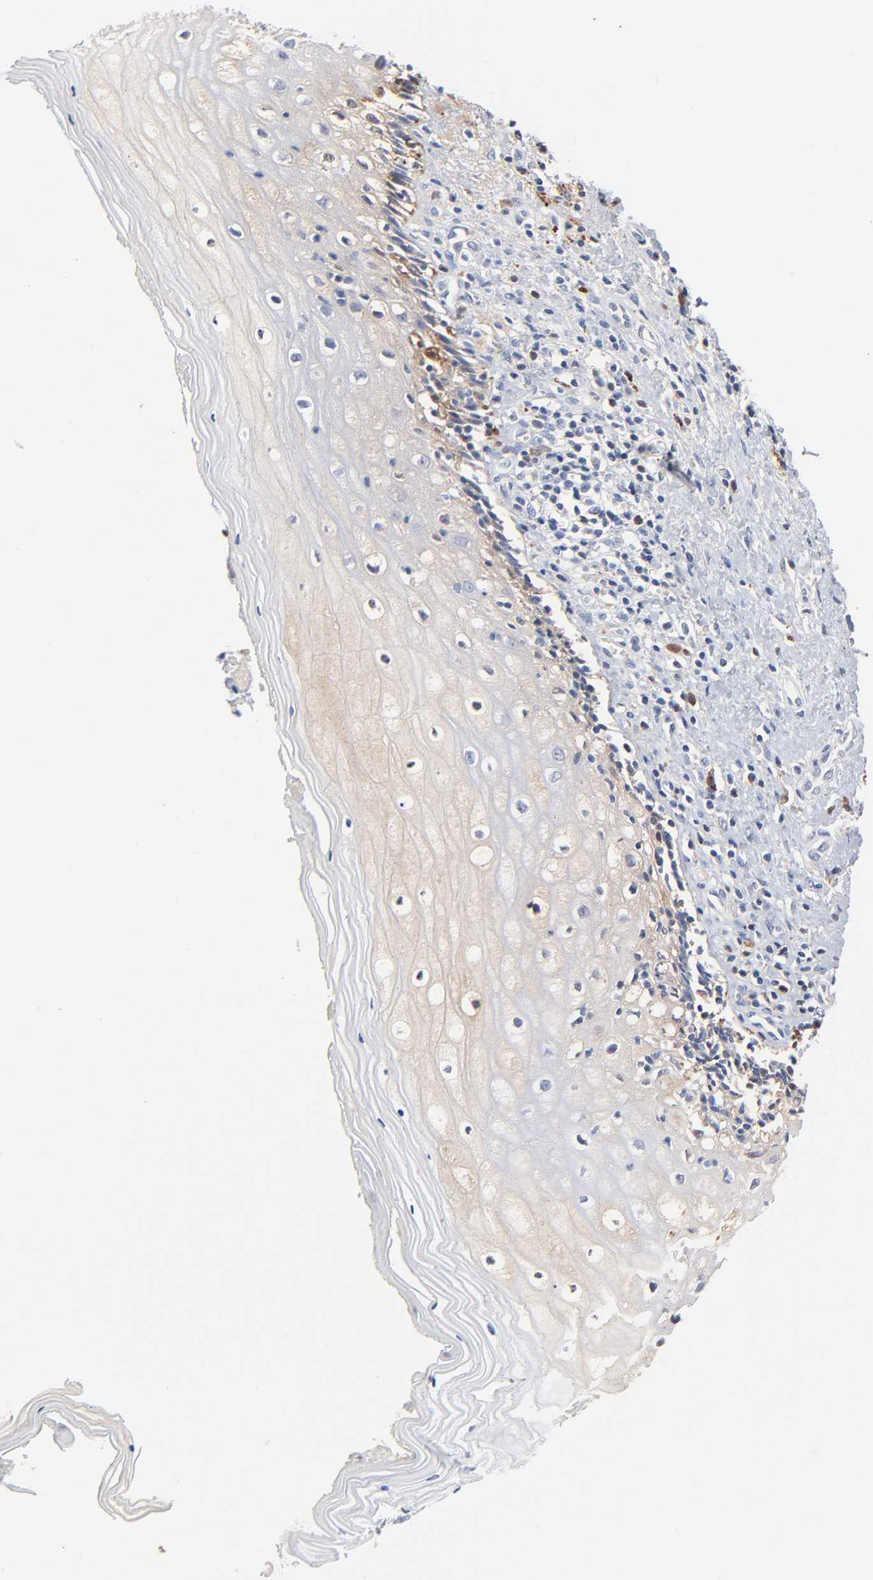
{"staining": {"intensity": "negative", "quantity": "none", "location": "none"}, "tissue": "vagina", "cell_type": "Squamous epithelial cells", "image_type": "normal", "snomed": [{"axis": "morphology", "description": "Normal tissue, NOS"}, {"axis": "topography", "description": "Vagina"}], "caption": "The histopathology image displays no staining of squamous epithelial cells in normal vagina.", "gene": "SERPINA4", "patient": {"sex": "female", "age": 46}}